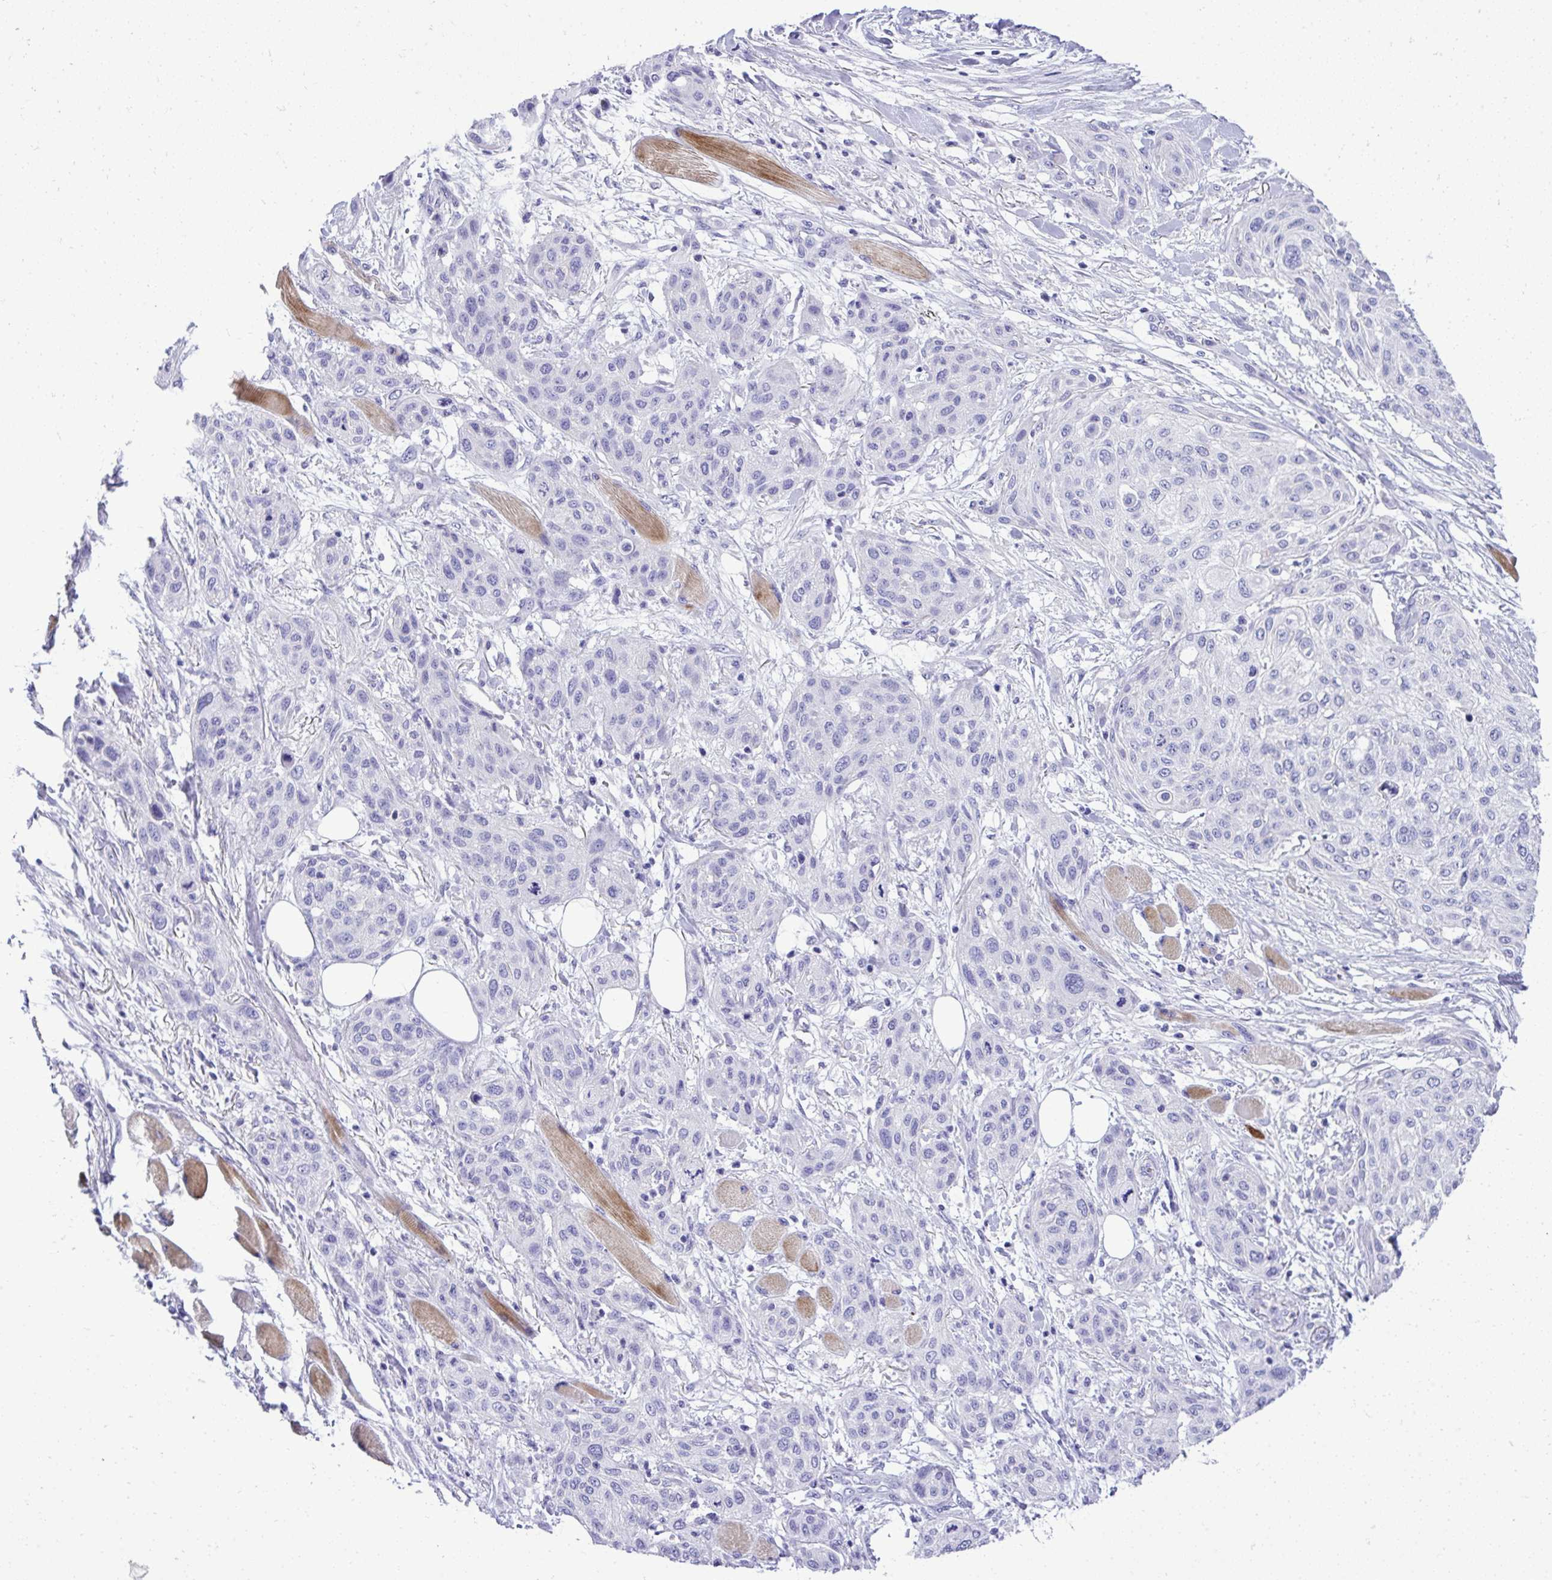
{"staining": {"intensity": "negative", "quantity": "none", "location": "none"}, "tissue": "skin cancer", "cell_type": "Tumor cells", "image_type": "cancer", "snomed": [{"axis": "morphology", "description": "Squamous cell carcinoma, NOS"}, {"axis": "topography", "description": "Skin"}], "caption": "Immunohistochemistry photomicrograph of neoplastic tissue: squamous cell carcinoma (skin) stained with DAB exhibits no significant protein expression in tumor cells.", "gene": "ST6GALNAC3", "patient": {"sex": "female", "age": 87}}